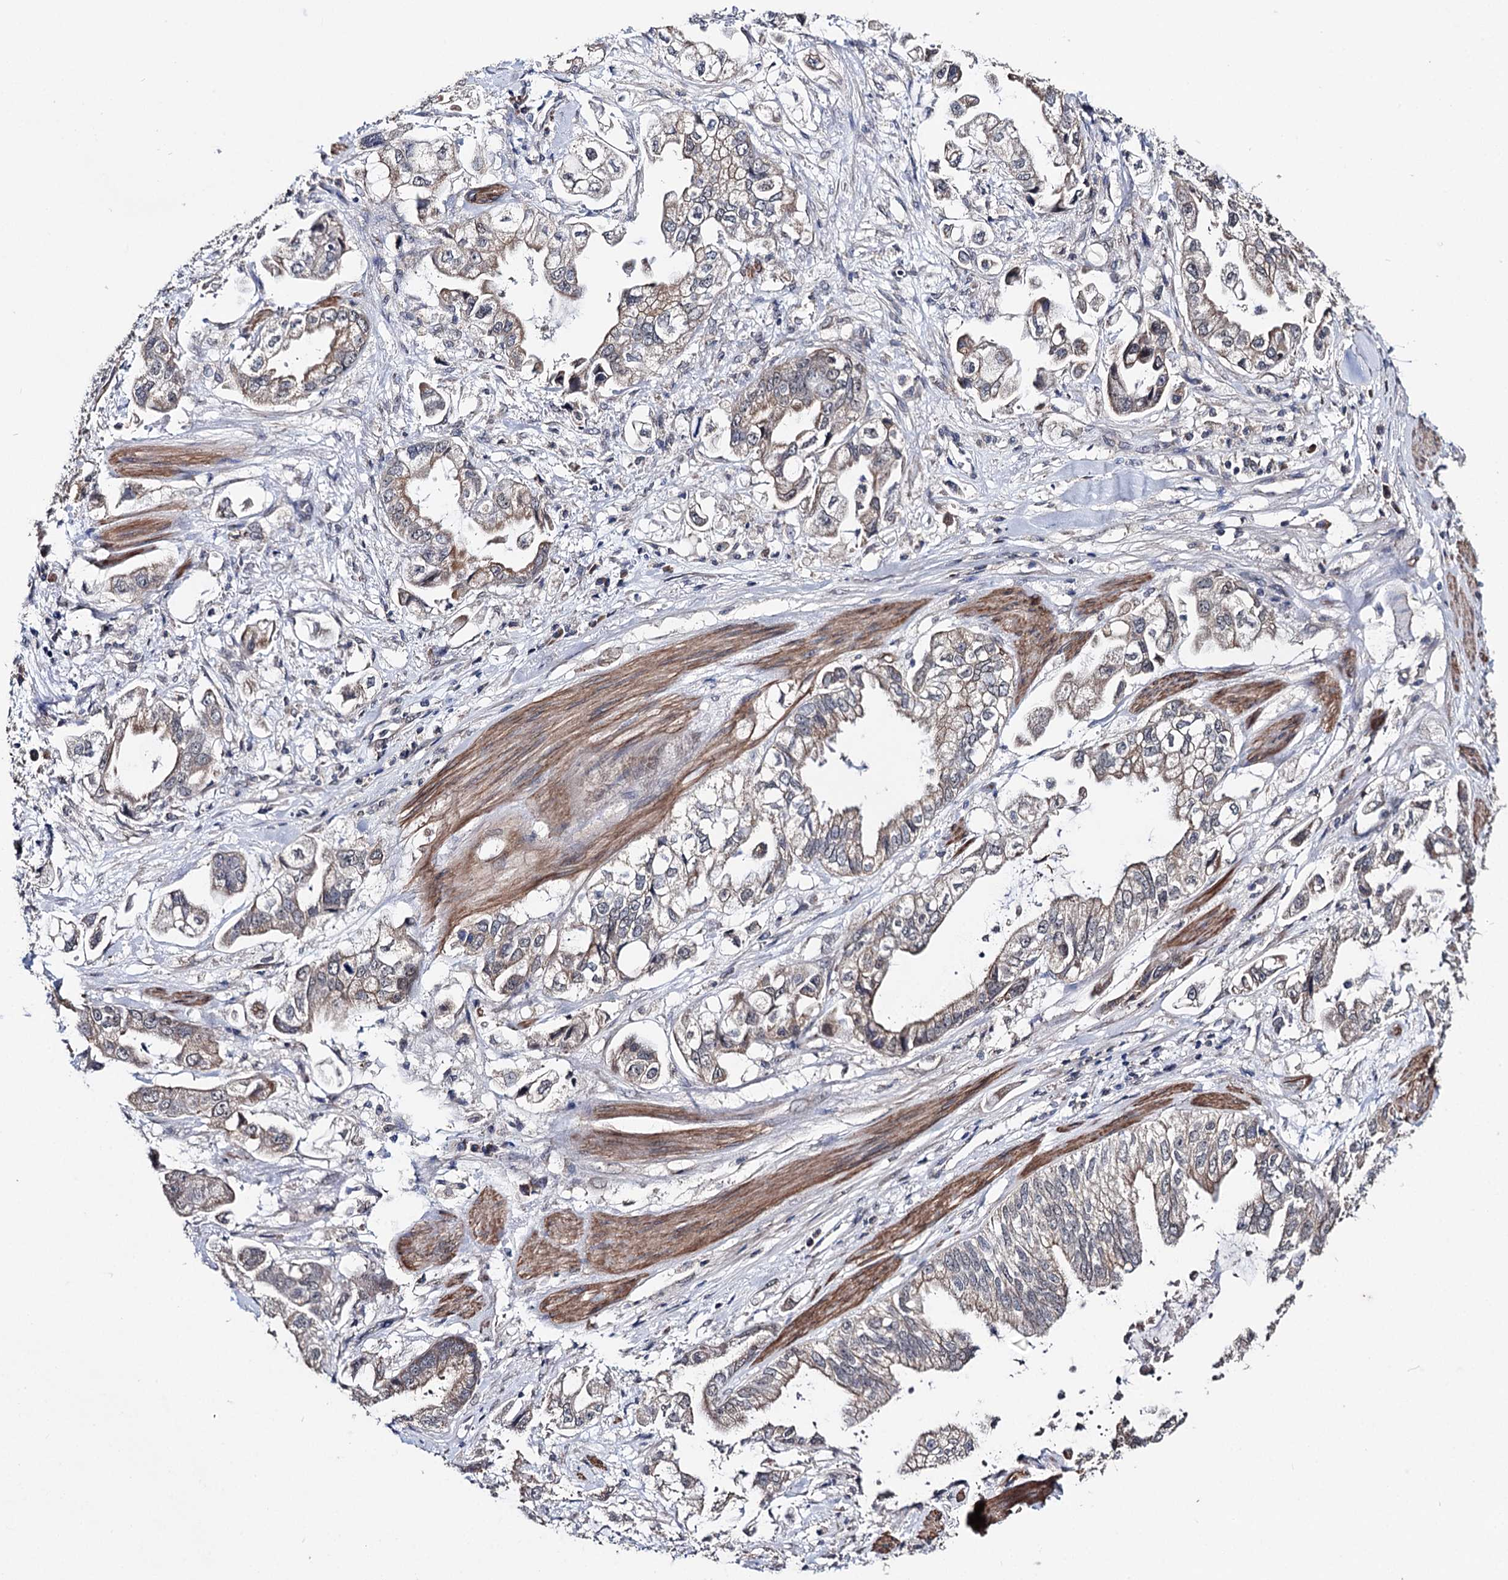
{"staining": {"intensity": "moderate", "quantity": "25%-75%", "location": "cytoplasmic/membranous"}, "tissue": "stomach cancer", "cell_type": "Tumor cells", "image_type": "cancer", "snomed": [{"axis": "morphology", "description": "Adenocarcinoma, NOS"}, {"axis": "topography", "description": "Stomach"}], "caption": "Brown immunohistochemical staining in stomach cancer (adenocarcinoma) exhibits moderate cytoplasmic/membranous staining in approximately 25%-75% of tumor cells.", "gene": "CLPB", "patient": {"sex": "male", "age": 62}}